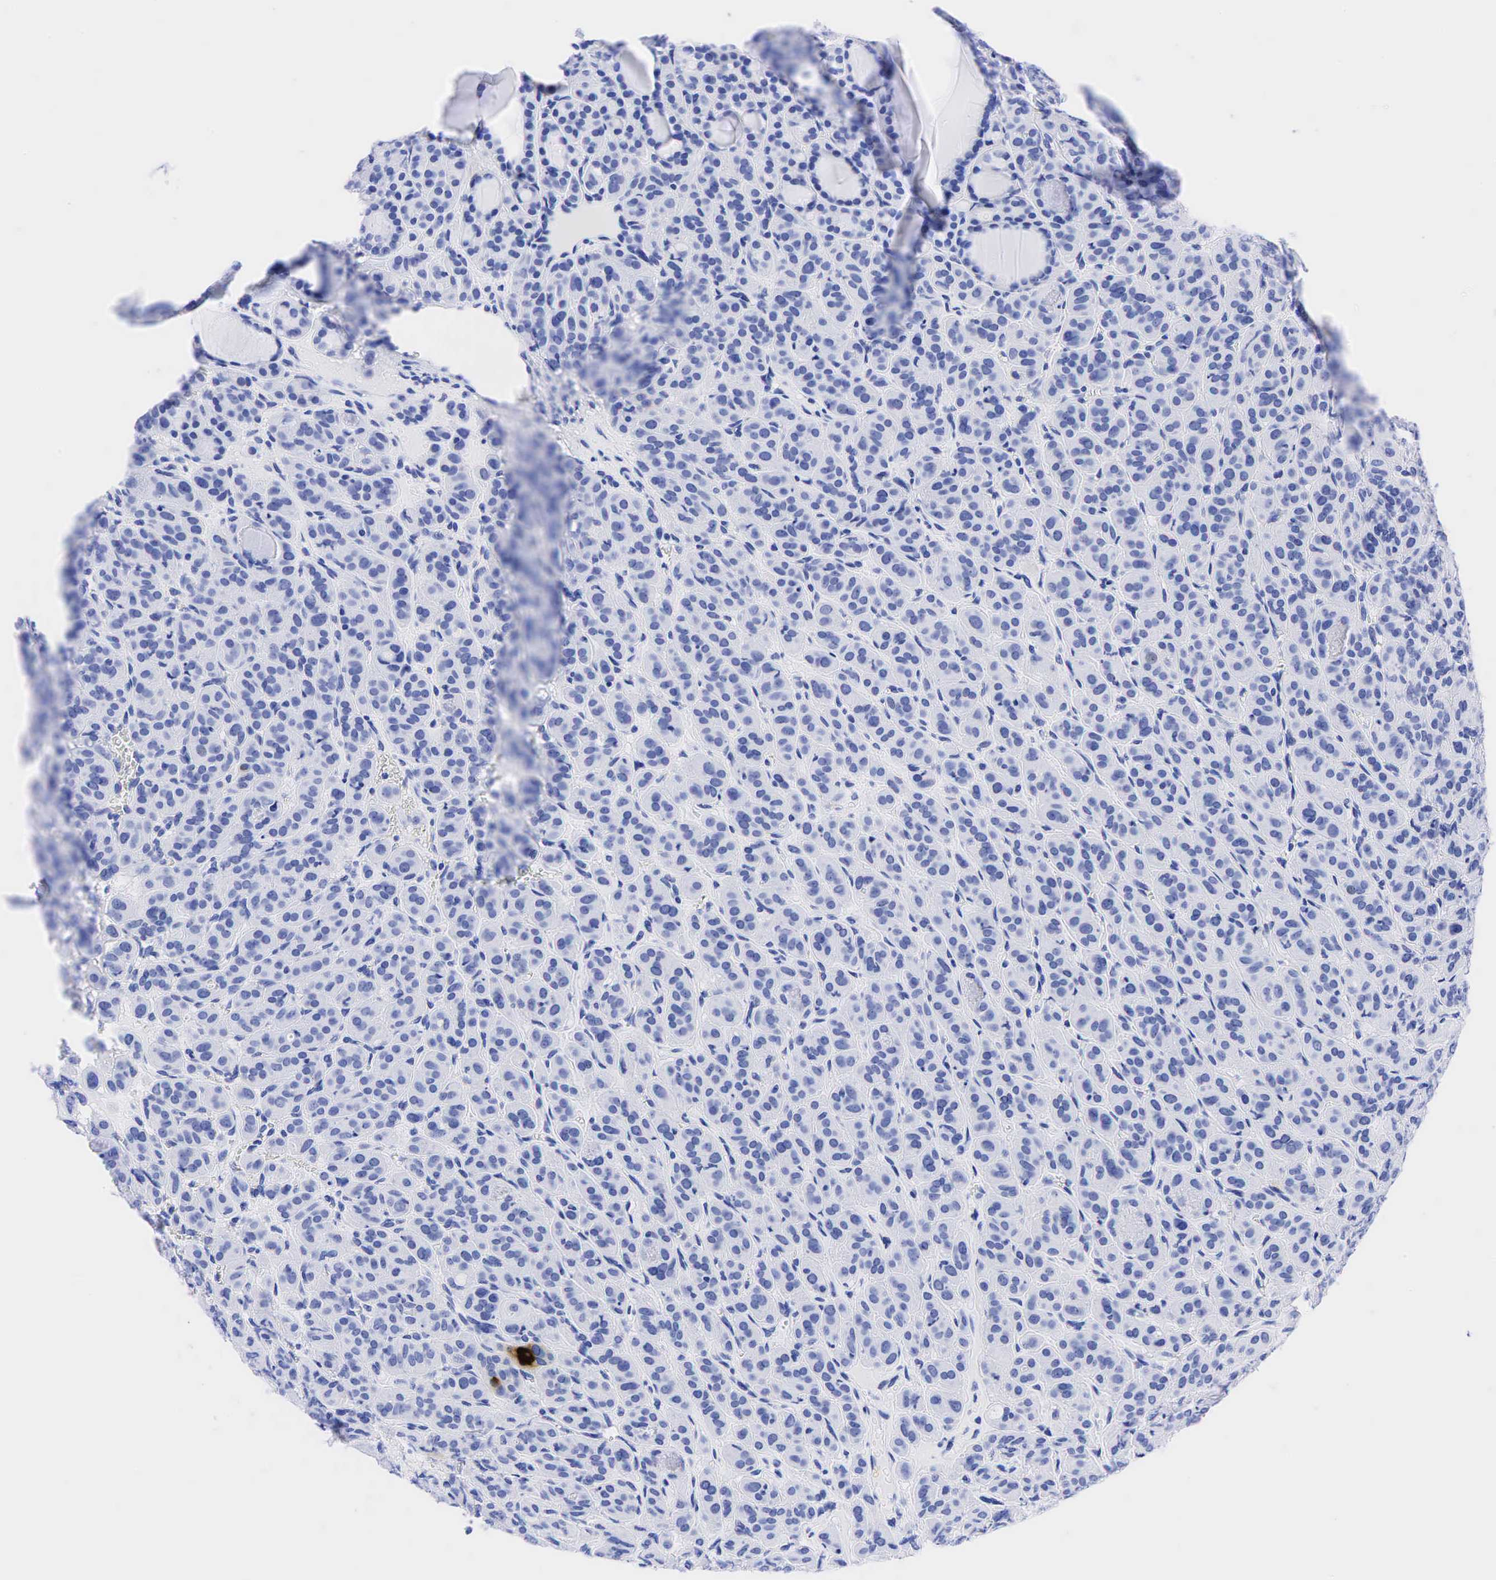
{"staining": {"intensity": "negative", "quantity": "none", "location": "none"}, "tissue": "thyroid cancer", "cell_type": "Tumor cells", "image_type": "cancer", "snomed": [{"axis": "morphology", "description": "Follicular adenoma carcinoma, NOS"}, {"axis": "topography", "description": "Thyroid gland"}], "caption": "Immunohistochemistry (IHC) histopathology image of thyroid follicular adenoma carcinoma stained for a protein (brown), which reveals no staining in tumor cells.", "gene": "CEACAM5", "patient": {"sex": "female", "age": 71}}